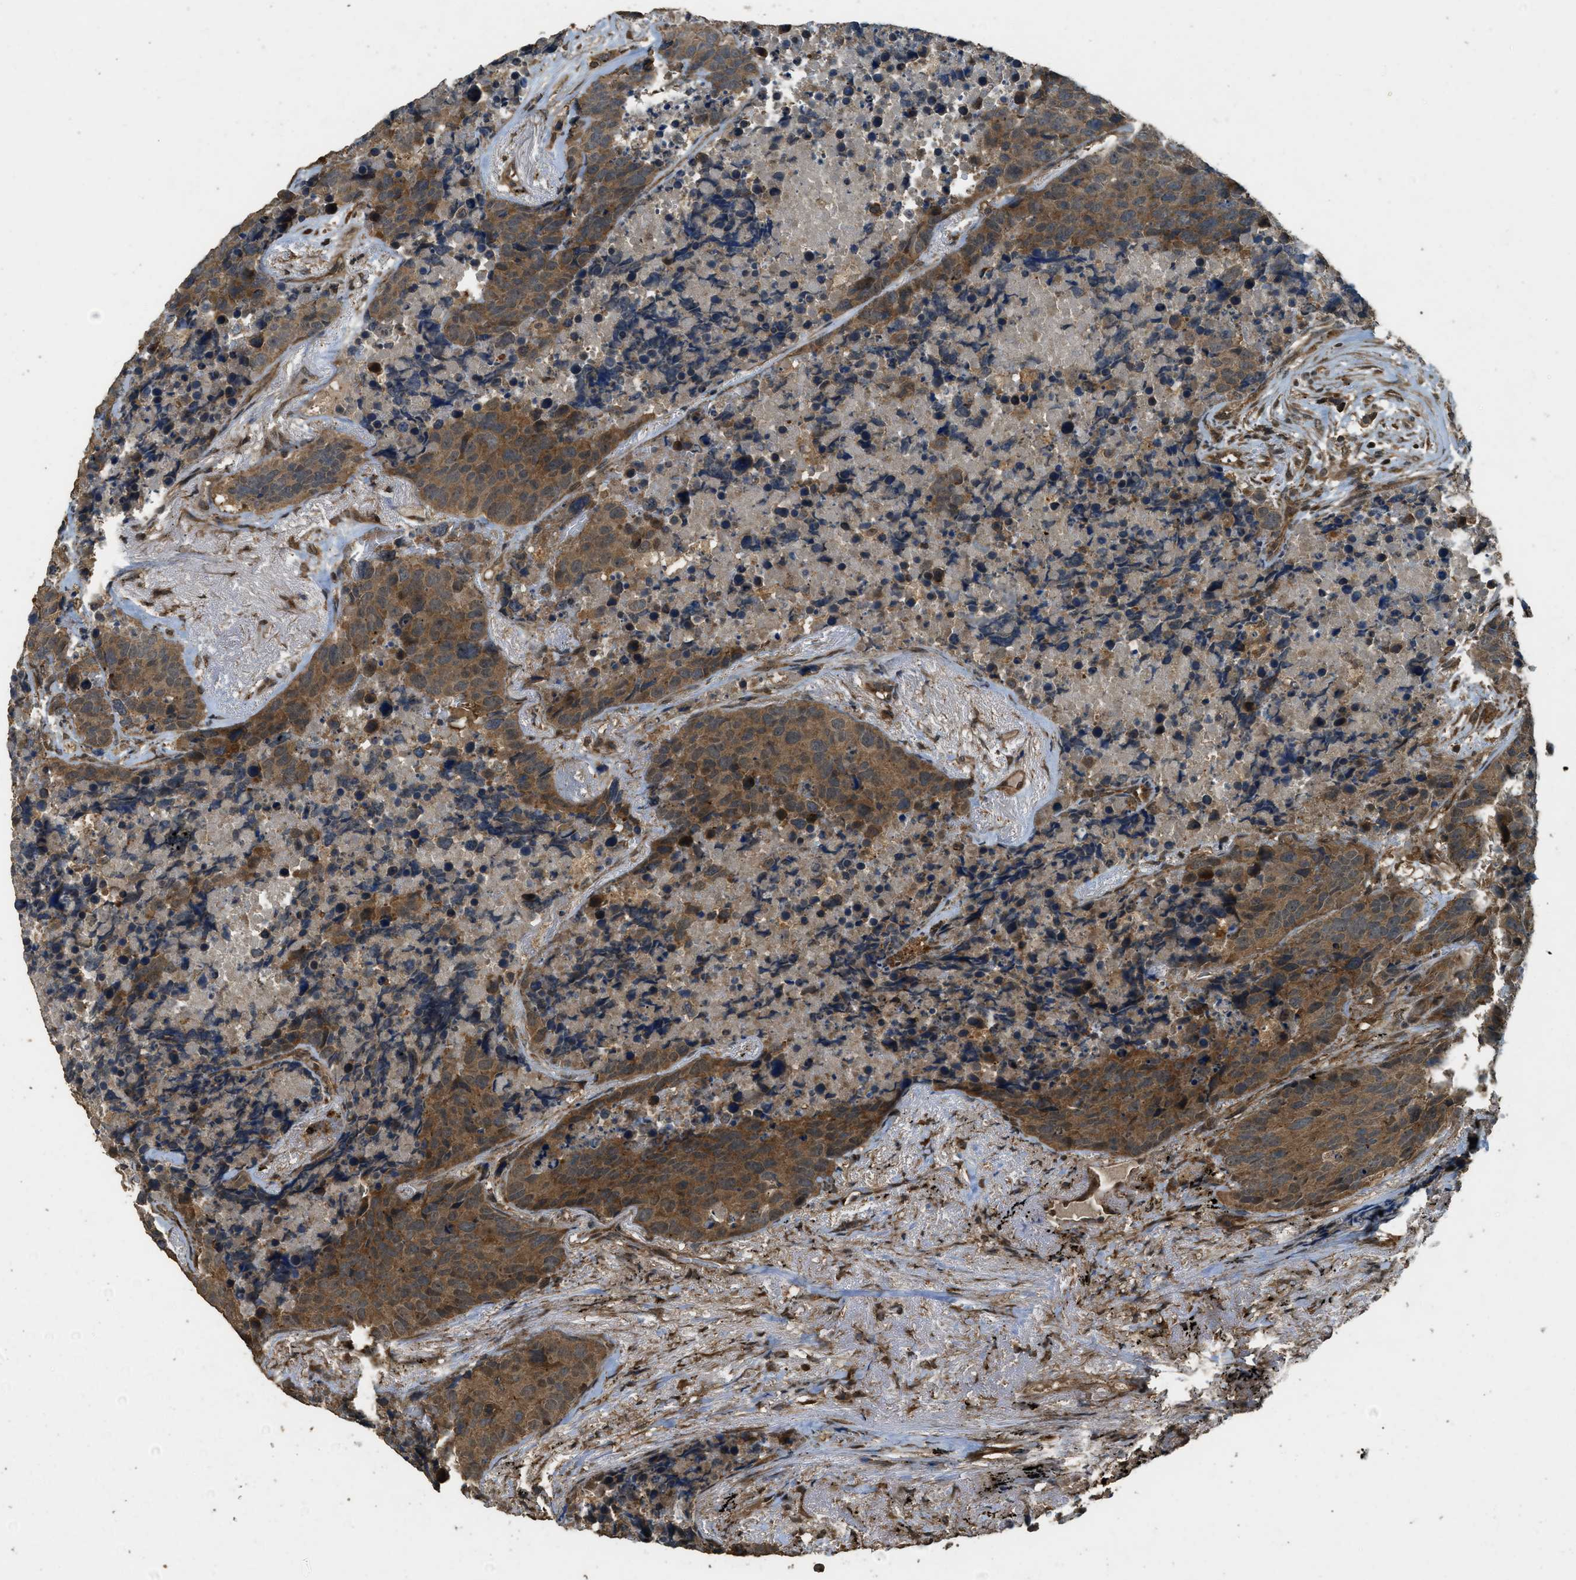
{"staining": {"intensity": "moderate", "quantity": ">75%", "location": "cytoplasmic/membranous"}, "tissue": "carcinoid", "cell_type": "Tumor cells", "image_type": "cancer", "snomed": [{"axis": "morphology", "description": "Carcinoid, malignant, NOS"}, {"axis": "topography", "description": "Lung"}], "caption": "IHC (DAB (3,3'-diaminobenzidine)) staining of carcinoid (malignant) demonstrates moderate cytoplasmic/membranous protein staining in approximately >75% of tumor cells.", "gene": "PPP6R3", "patient": {"sex": "male", "age": 60}}